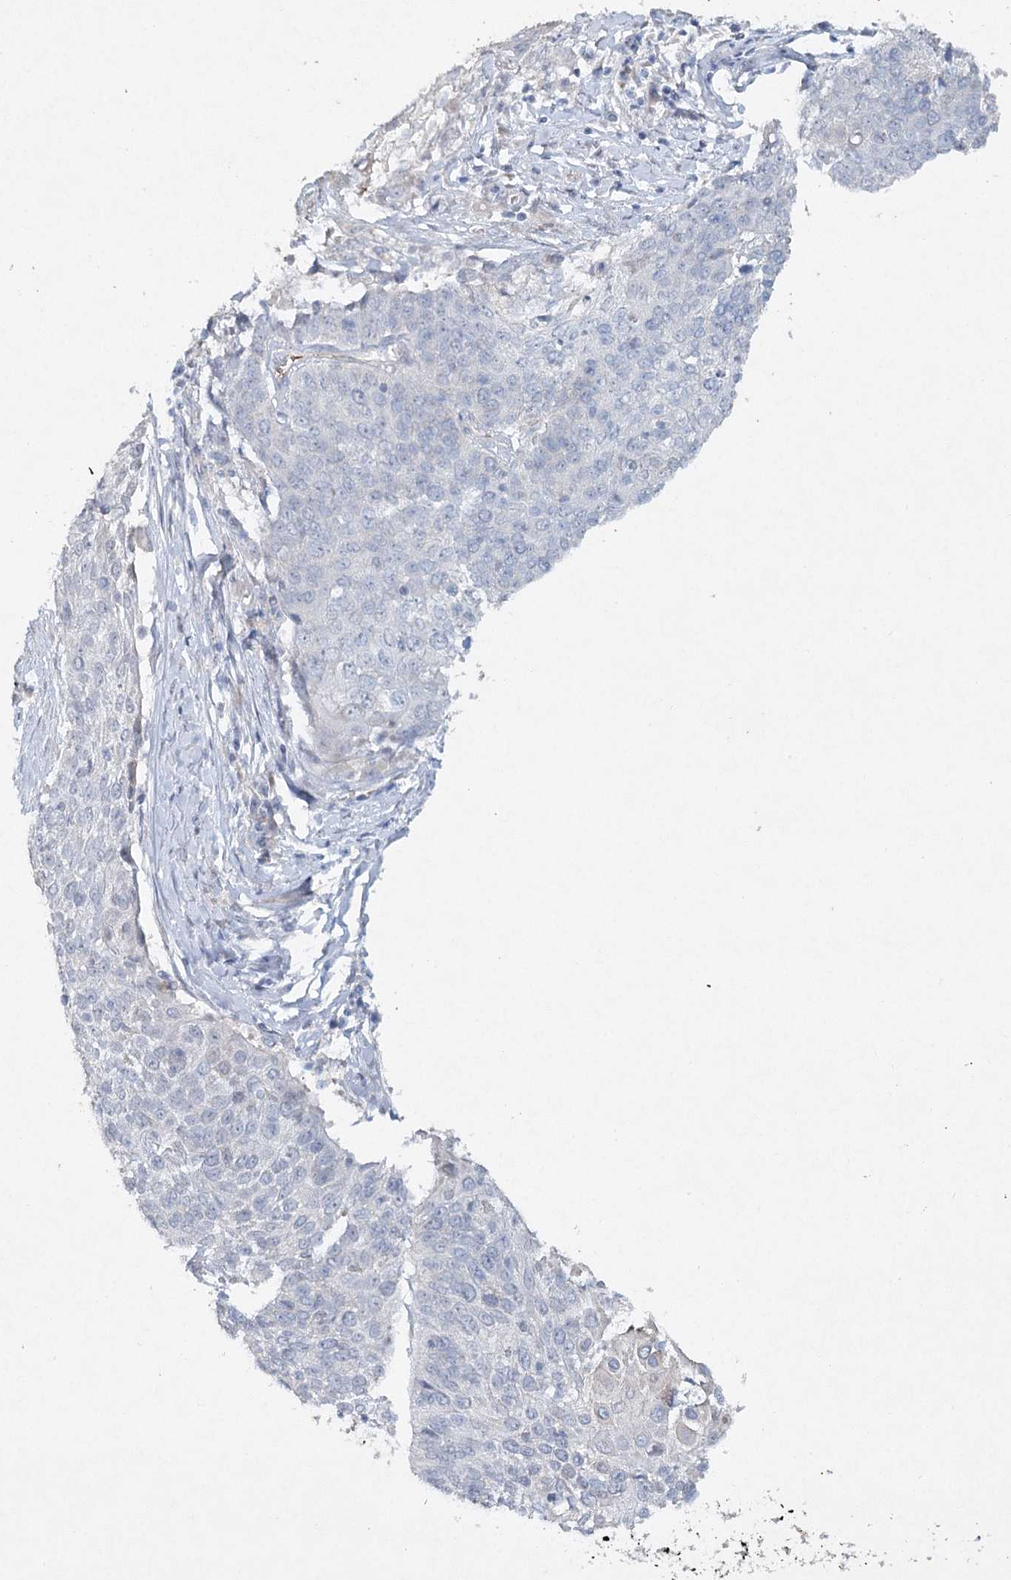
{"staining": {"intensity": "negative", "quantity": "none", "location": "none"}, "tissue": "cervical cancer", "cell_type": "Tumor cells", "image_type": "cancer", "snomed": [{"axis": "morphology", "description": "Squamous cell carcinoma, NOS"}, {"axis": "topography", "description": "Cervix"}], "caption": "A photomicrograph of cervical squamous cell carcinoma stained for a protein exhibits no brown staining in tumor cells.", "gene": "RFX6", "patient": {"sex": "female", "age": 39}}